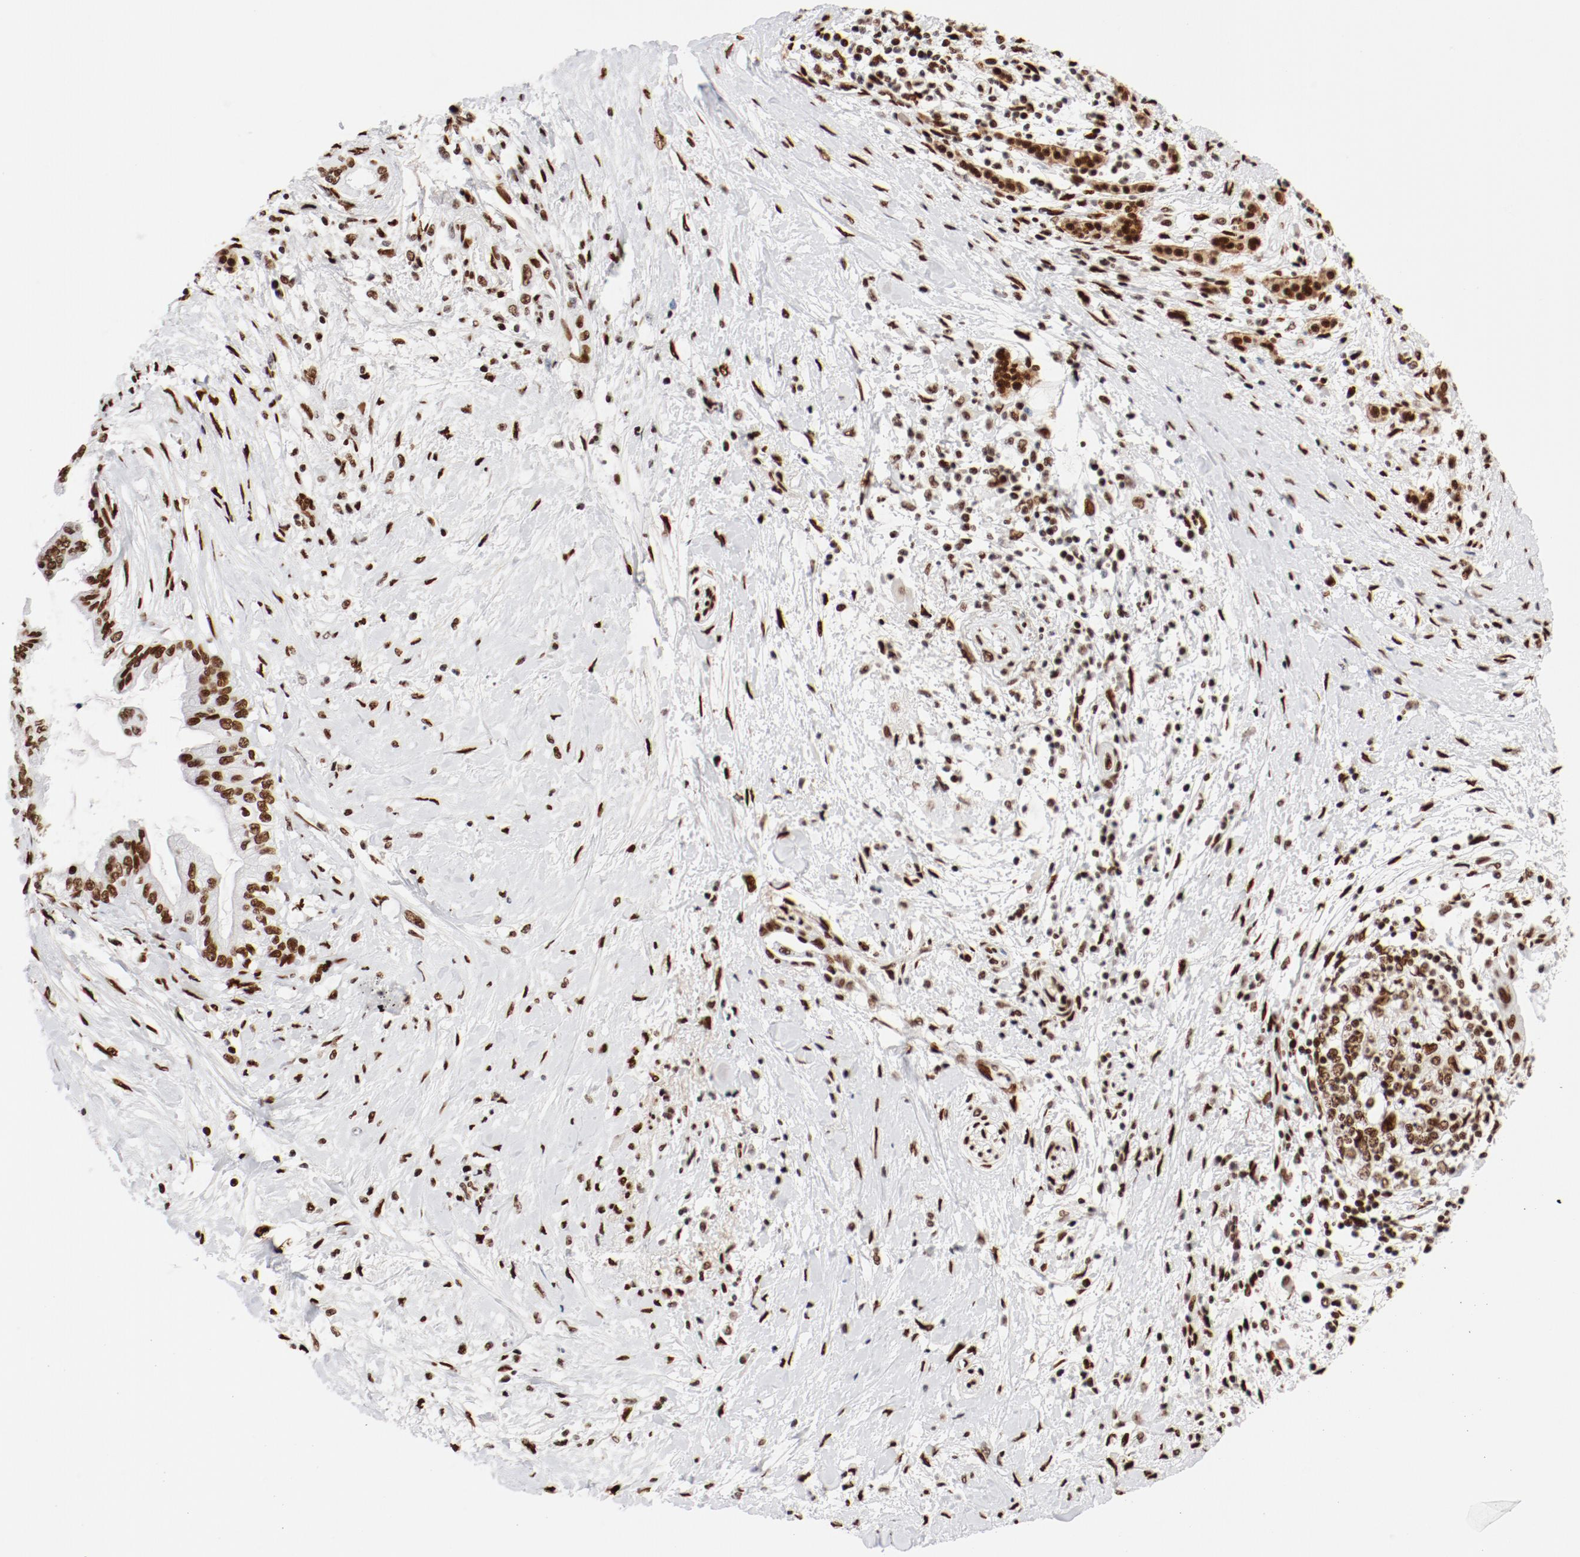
{"staining": {"intensity": "moderate", "quantity": ">75%", "location": "nuclear"}, "tissue": "pancreatic cancer", "cell_type": "Tumor cells", "image_type": "cancer", "snomed": [{"axis": "morphology", "description": "Adenocarcinoma, NOS"}, {"axis": "topography", "description": "Pancreas"}], "caption": "The micrograph demonstrates staining of pancreatic adenocarcinoma, revealing moderate nuclear protein staining (brown color) within tumor cells. The staining was performed using DAB (3,3'-diaminobenzidine) to visualize the protein expression in brown, while the nuclei were stained in blue with hematoxylin (Magnification: 20x).", "gene": "CTBP1", "patient": {"sex": "female", "age": 64}}